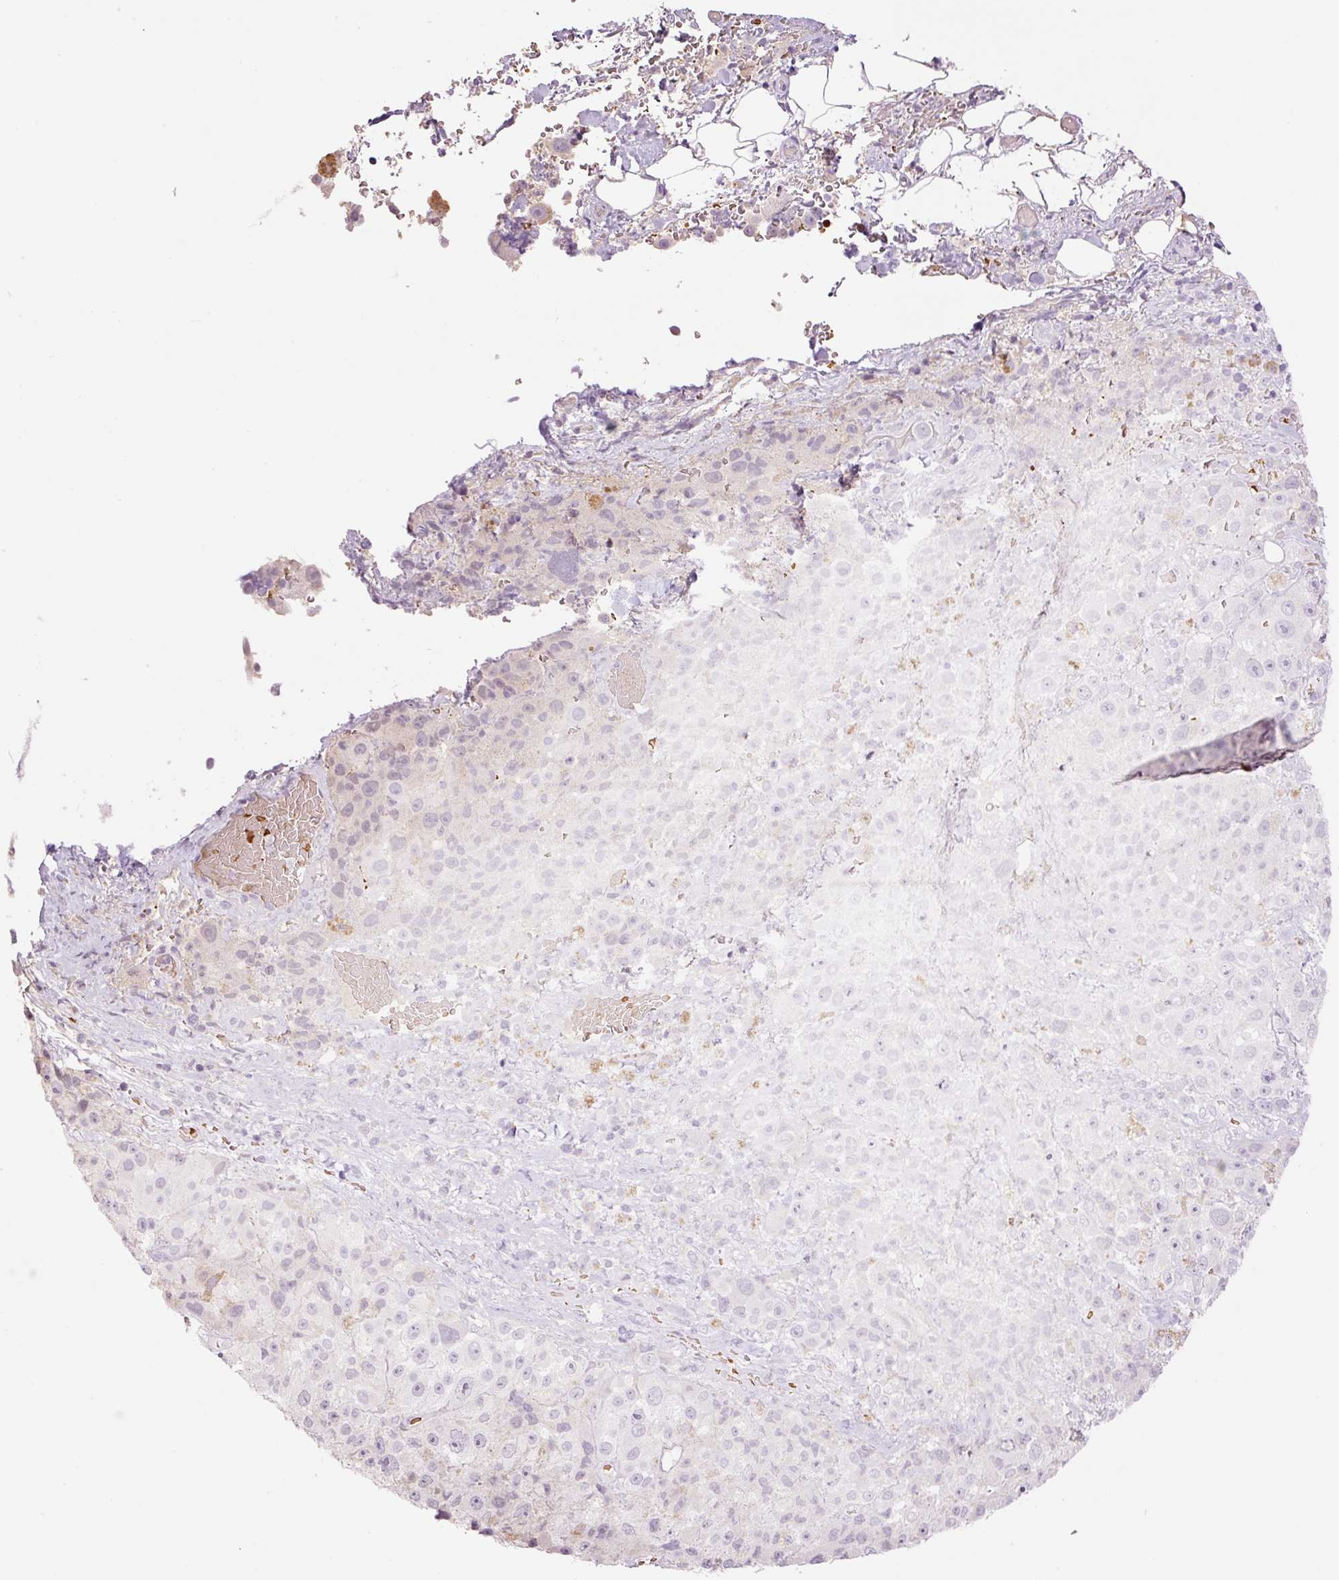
{"staining": {"intensity": "negative", "quantity": "none", "location": "none"}, "tissue": "melanoma", "cell_type": "Tumor cells", "image_type": "cancer", "snomed": [{"axis": "morphology", "description": "Malignant melanoma, Metastatic site"}, {"axis": "topography", "description": "Lymph node"}], "caption": "IHC of melanoma demonstrates no positivity in tumor cells. Brightfield microscopy of immunohistochemistry (IHC) stained with DAB (brown) and hematoxylin (blue), captured at high magnification.", "gene": "LY6G6D", "patient": {"sex": "male", "age": 62}}